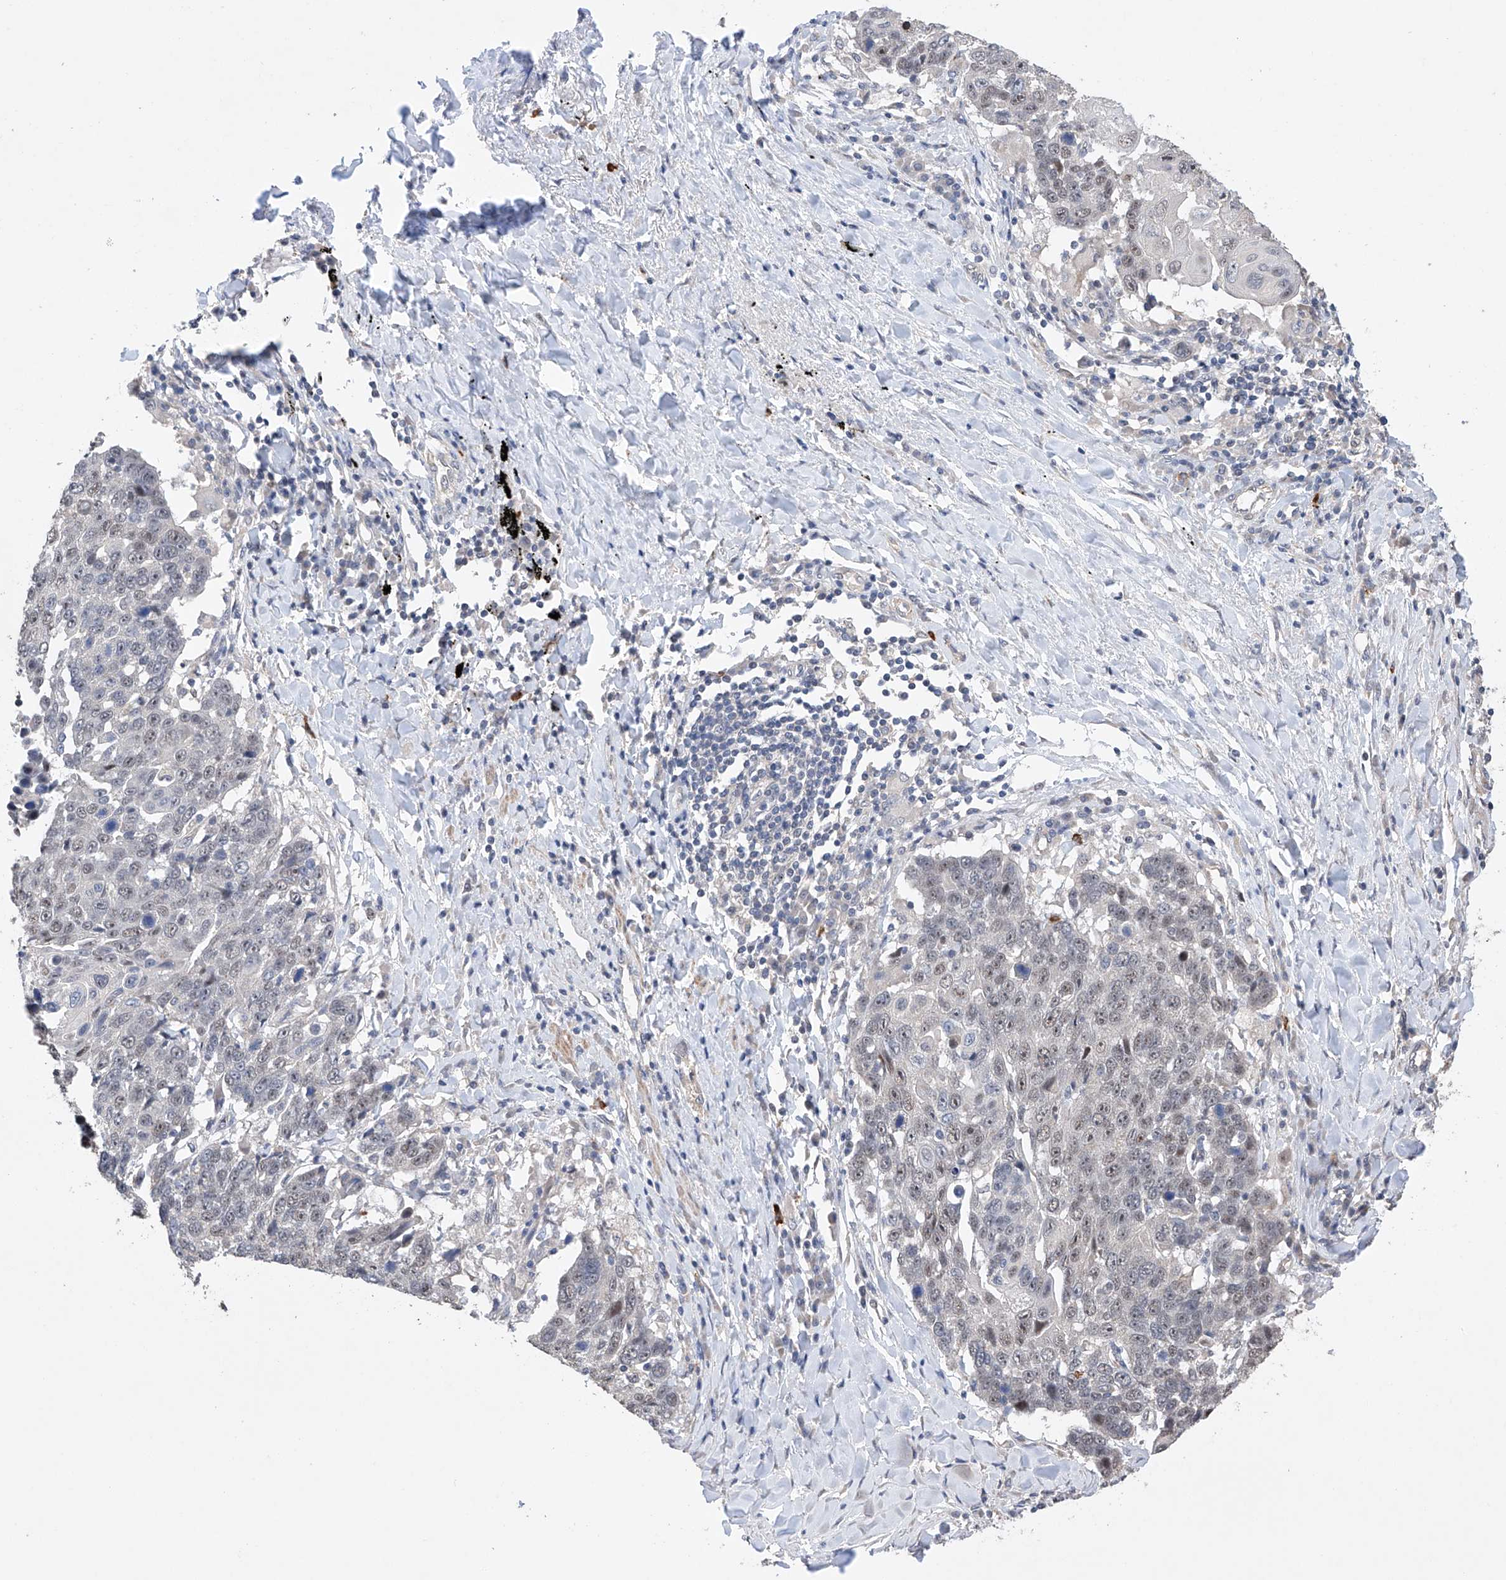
{"staining": {"intensity": "moderate", "quantity": "<25%", "location": "nuclear"}, "tissue": "lung cancer", "cell_type": "Tumor cells", "image_type": "cancer", "snomed": [{"axis": "morphology", "description": "Squamous cell carcinoma, NOS"}, {"axis": "topography", "description": "Lung"}], "caption": "A micrograph showing moderate nuclear staining in about <25% of tumor cells in squamous cell carcinoma (lung), as visualized by brown immunohistochemical staining.", "gene": "AFG1L", "patient": {"sex": "male", "age": 66}}